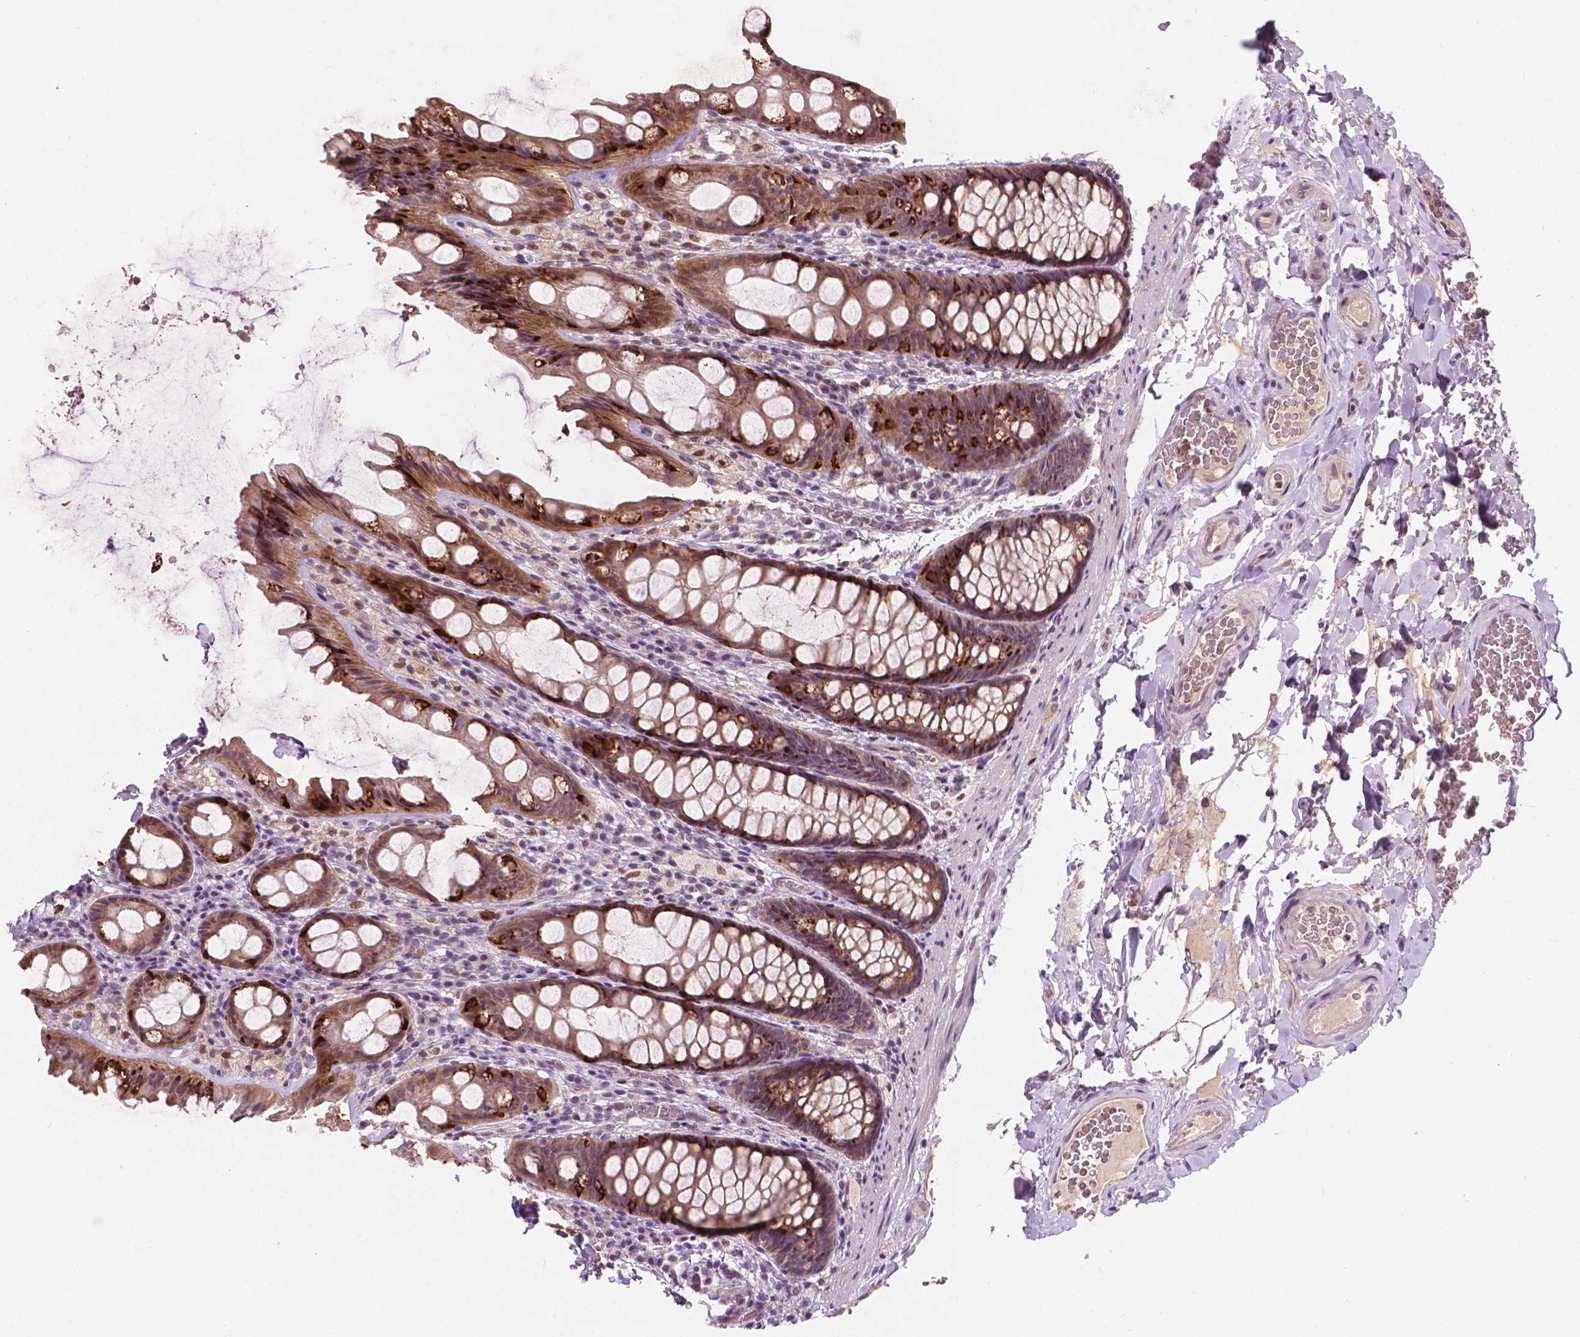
{"staining": {"intensity": "weak", "quantity": ">75%", "location": "cytoplasmic/membranous"}, "tissue": "colon", "cell_type": "Endothelial cells", "image_type": "normal", "snomed": [{"axis": "morphology", "description": "Normal tissue, NOS"}, {"axis": "topography", "description": "Colon"}], "caption": "IHC micrograph of normal colon stained for a protein (brown), which displays low levels of weak cytoplasmic/membranous expression in about >75% of endothelial cells.", "gene": "DUSP16", "patient": {"sex": "male", "age": 47}}